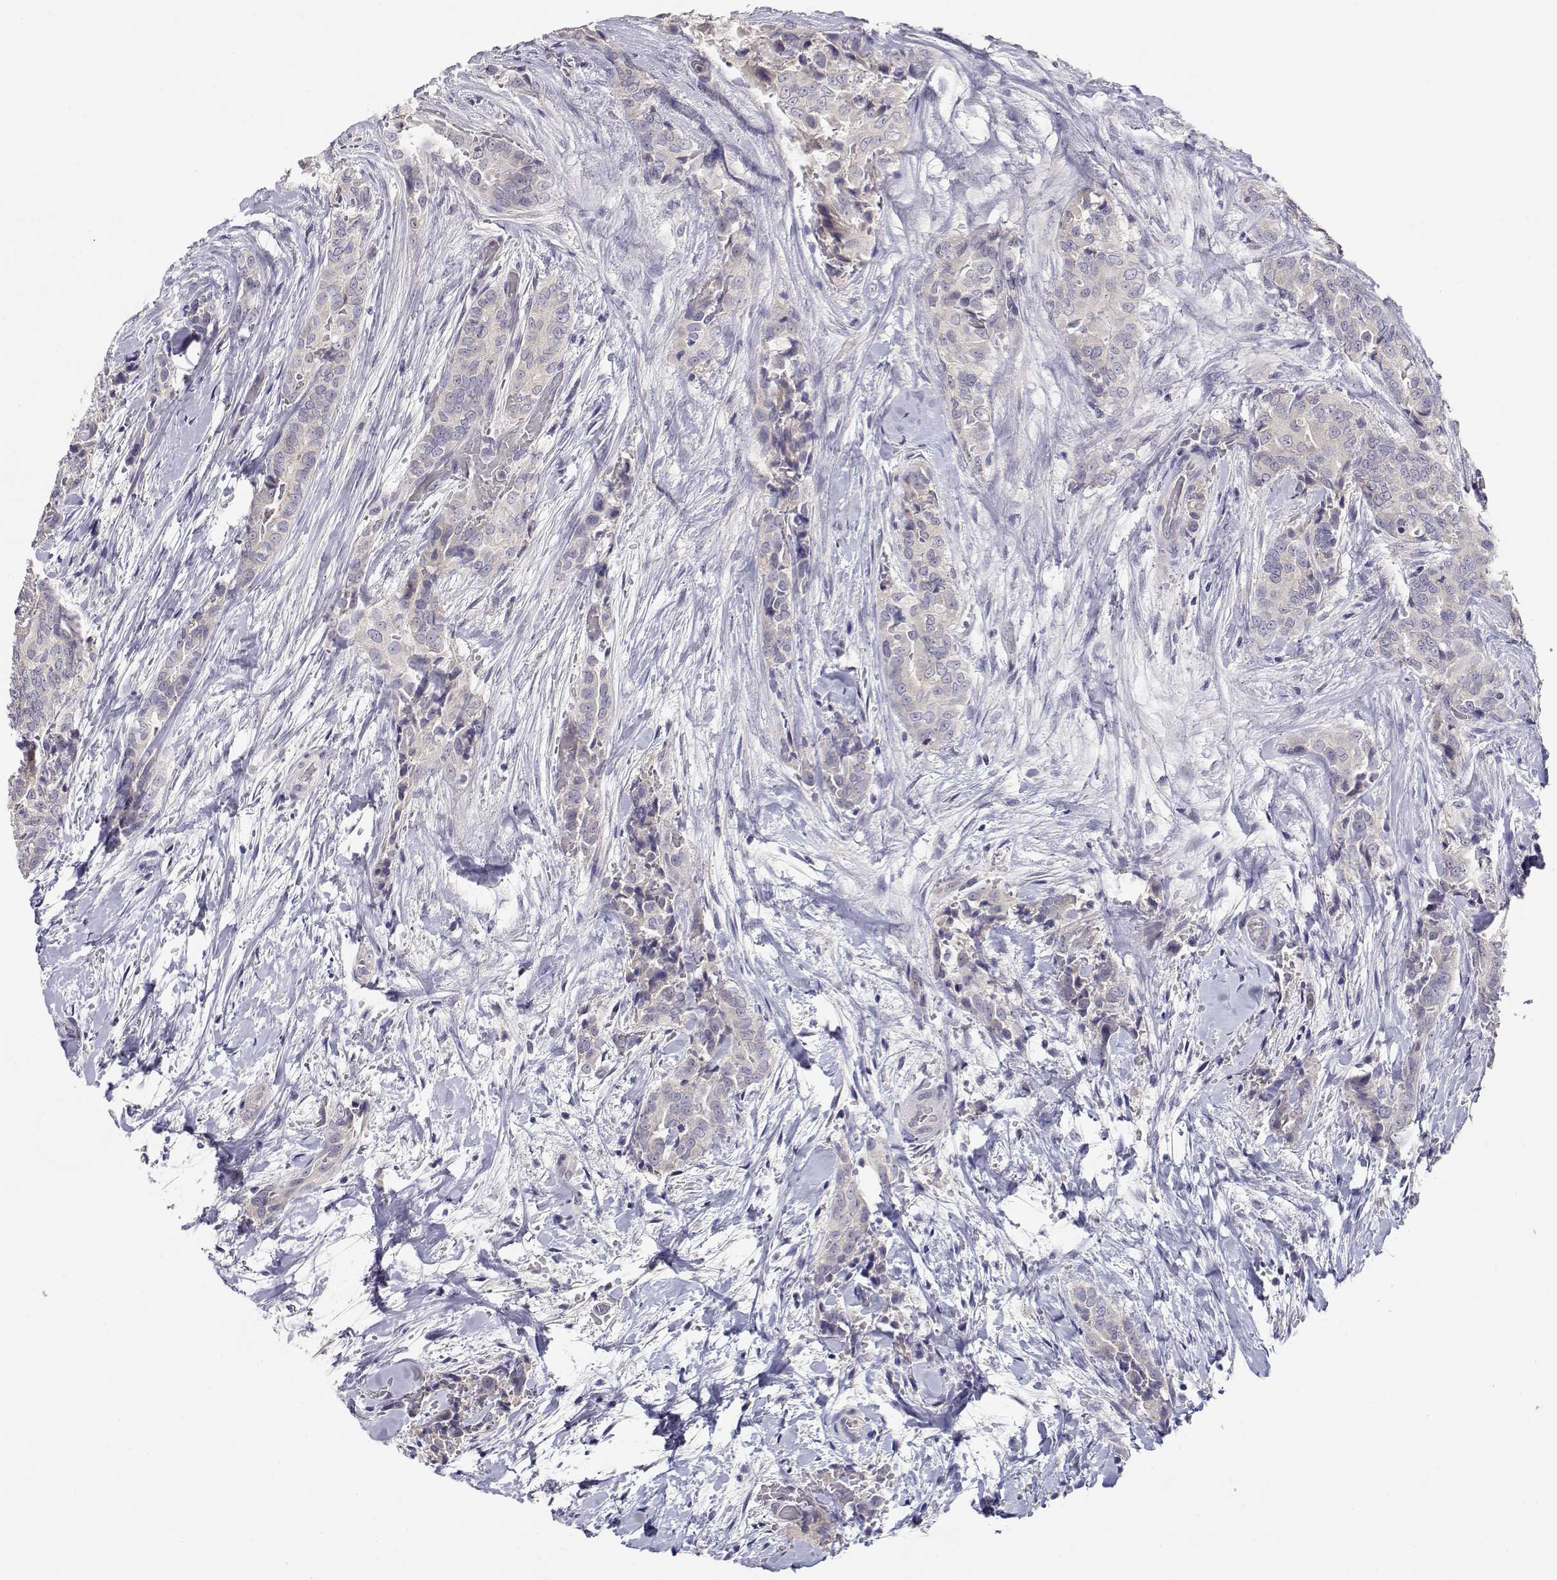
{"staining": {"intensity": "weak", "quantity": "<25%", "location": "cytoplasmic/membranous"}, "tissue": "thyroid cancer", "cell_type": "Tumor cells", "image_type": "cancer", "snomed": [{"axis": "morphology", "description": "Papillary adenocarcinoma, NOS"}, {"axis": "topography", "description": "Thyroid gland"}], "caption": "Micrograph shows no protein expression in tumor cells of papillary adenocarcinoma (thyroid) tissue.", "gene": "ADA", "patient": {"sex": "male", "age": 61}}